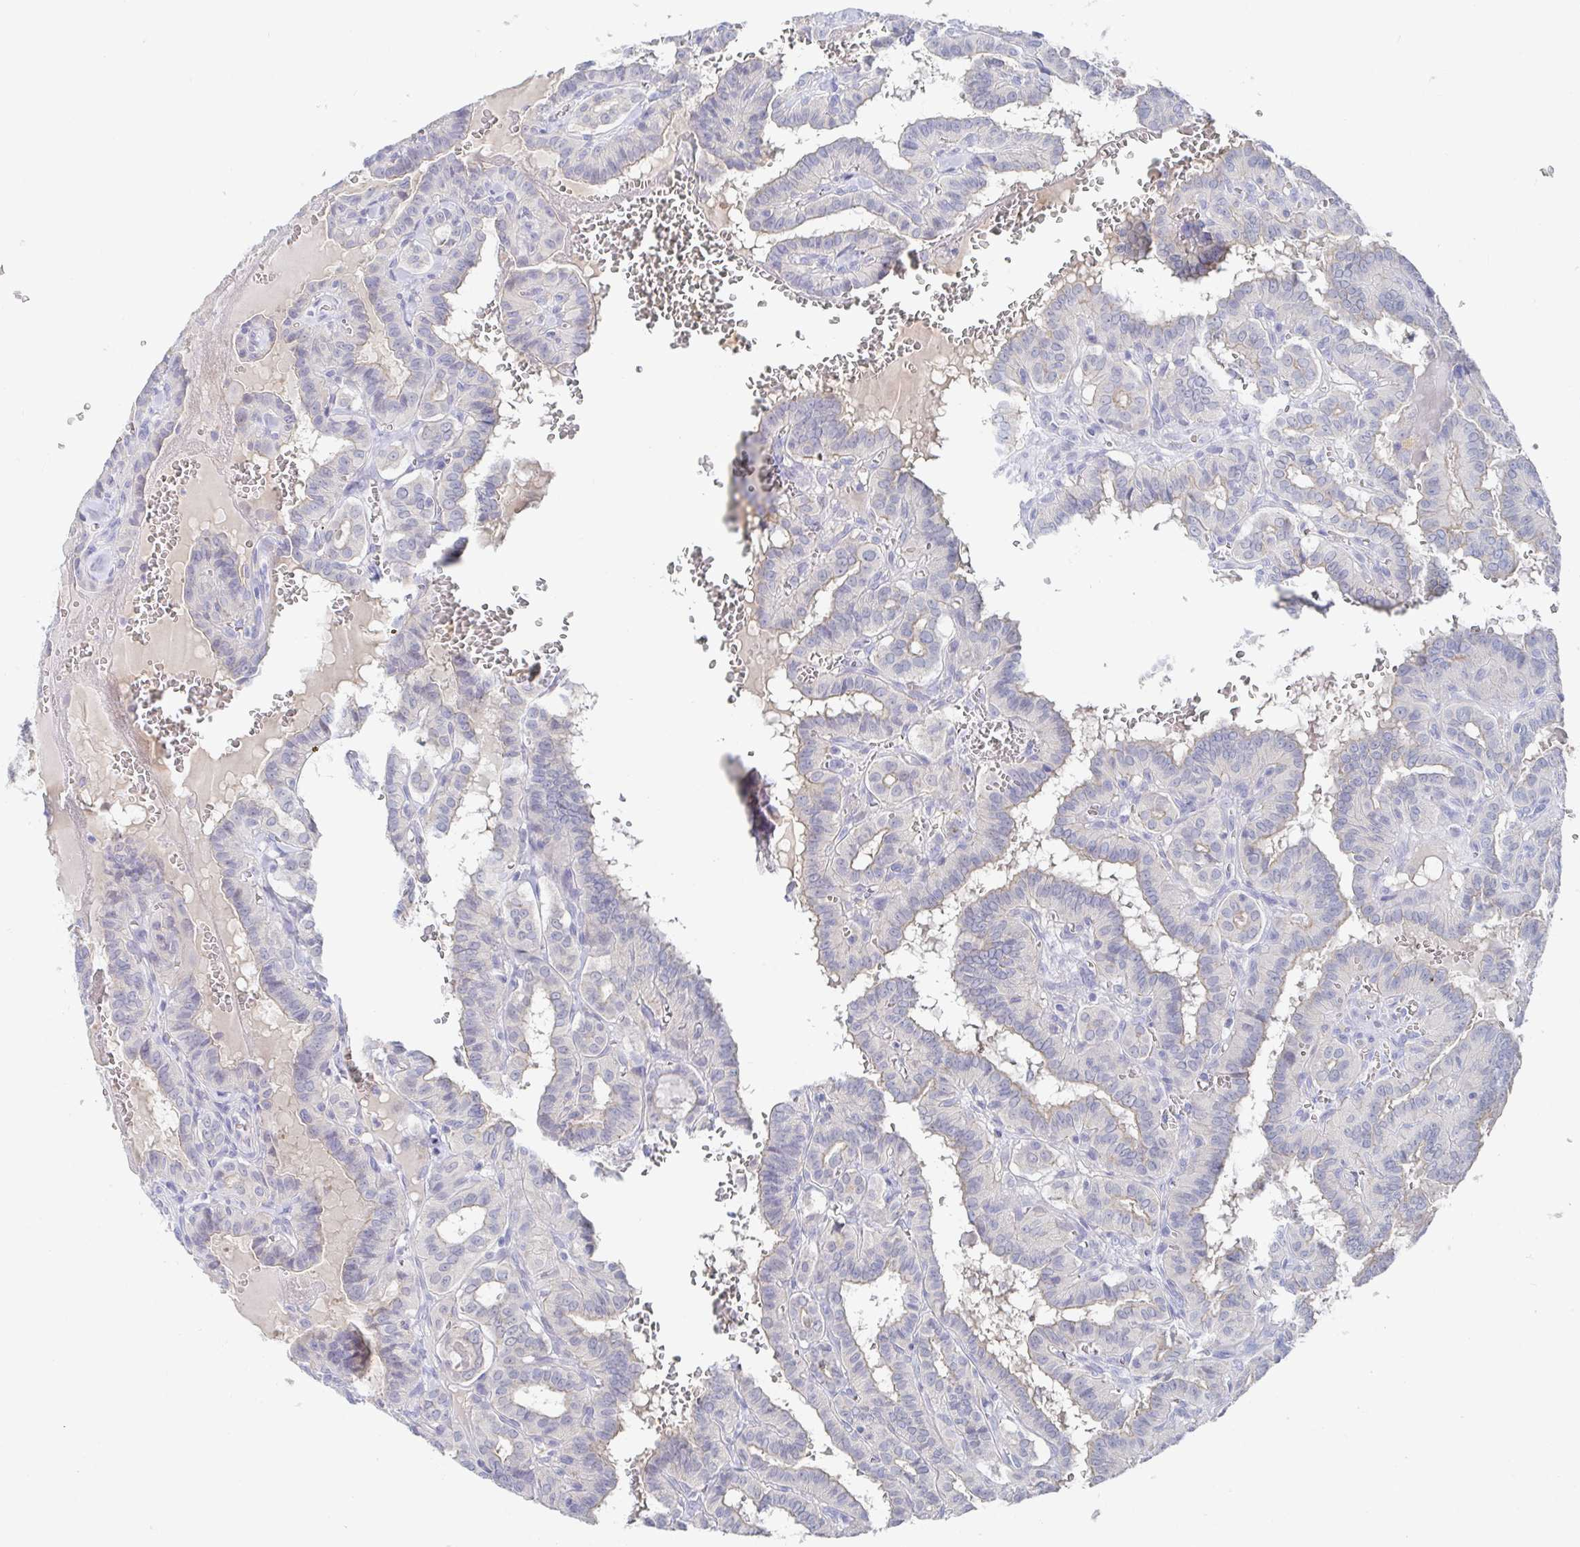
{"staining": {"intensity": "negative", "quantity": "none", "location": "none"}, "tissue": "thyroid cancer", "cell_type": "Tumor cells", "image_type": "cancer", "snomed": [{"axis": "morphology", "description": "Papillary adenocarcinoma, NOS"}, {"axis": "topography", "description": "Thyroid gland"}], "caption": "A photomicrograph of thyroid cancer (papillary adenocarcinoma) stained for a protein shows no brown staining in tumor cells.", "gene": "ZNF430", "patient": {"sex": "female", "age": 21}}